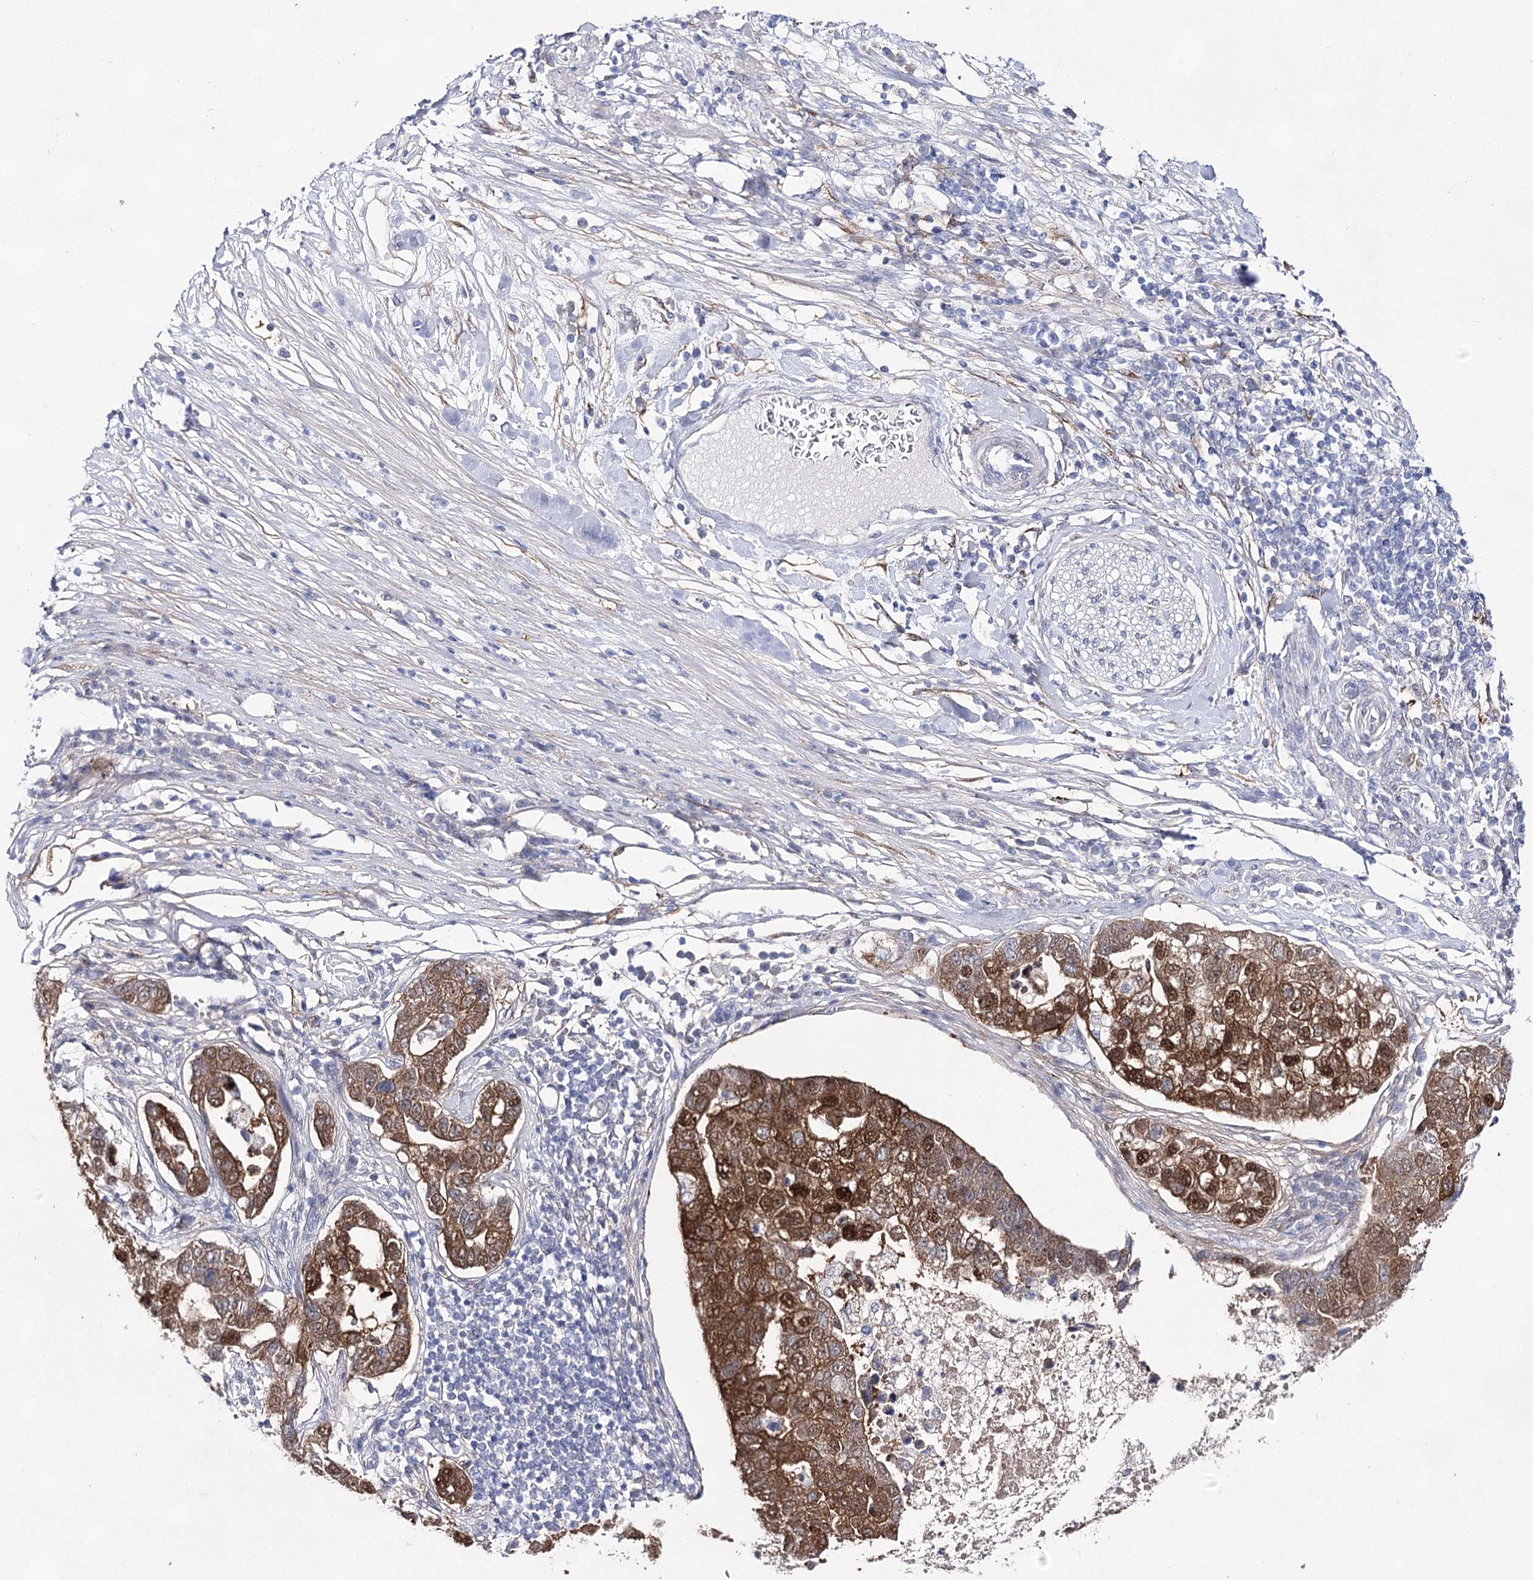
{"staining": {"intensity": "moderate", "quantity": ">75%", "location": "cytoplasmic/membranous,nuclear"}, "tissue": "pancreatic cancer", "cell_type": "Tumor cells", "image_type": "cancer", "snomed": [{"axis": "morphology", "description": "Adenocarcinoma, NOS"}, {"axis": "topography", "description": "Pancreas"}], "caption": "Pancreatic adenocarcinoma was stained to show a protein in brown. There is medium levels of moderate cytoplasmic/membranous and nuclear staining in about >75% of tumor cells.", "gene": "UGDH", "patient": {"sex": "female", "age": 61}}